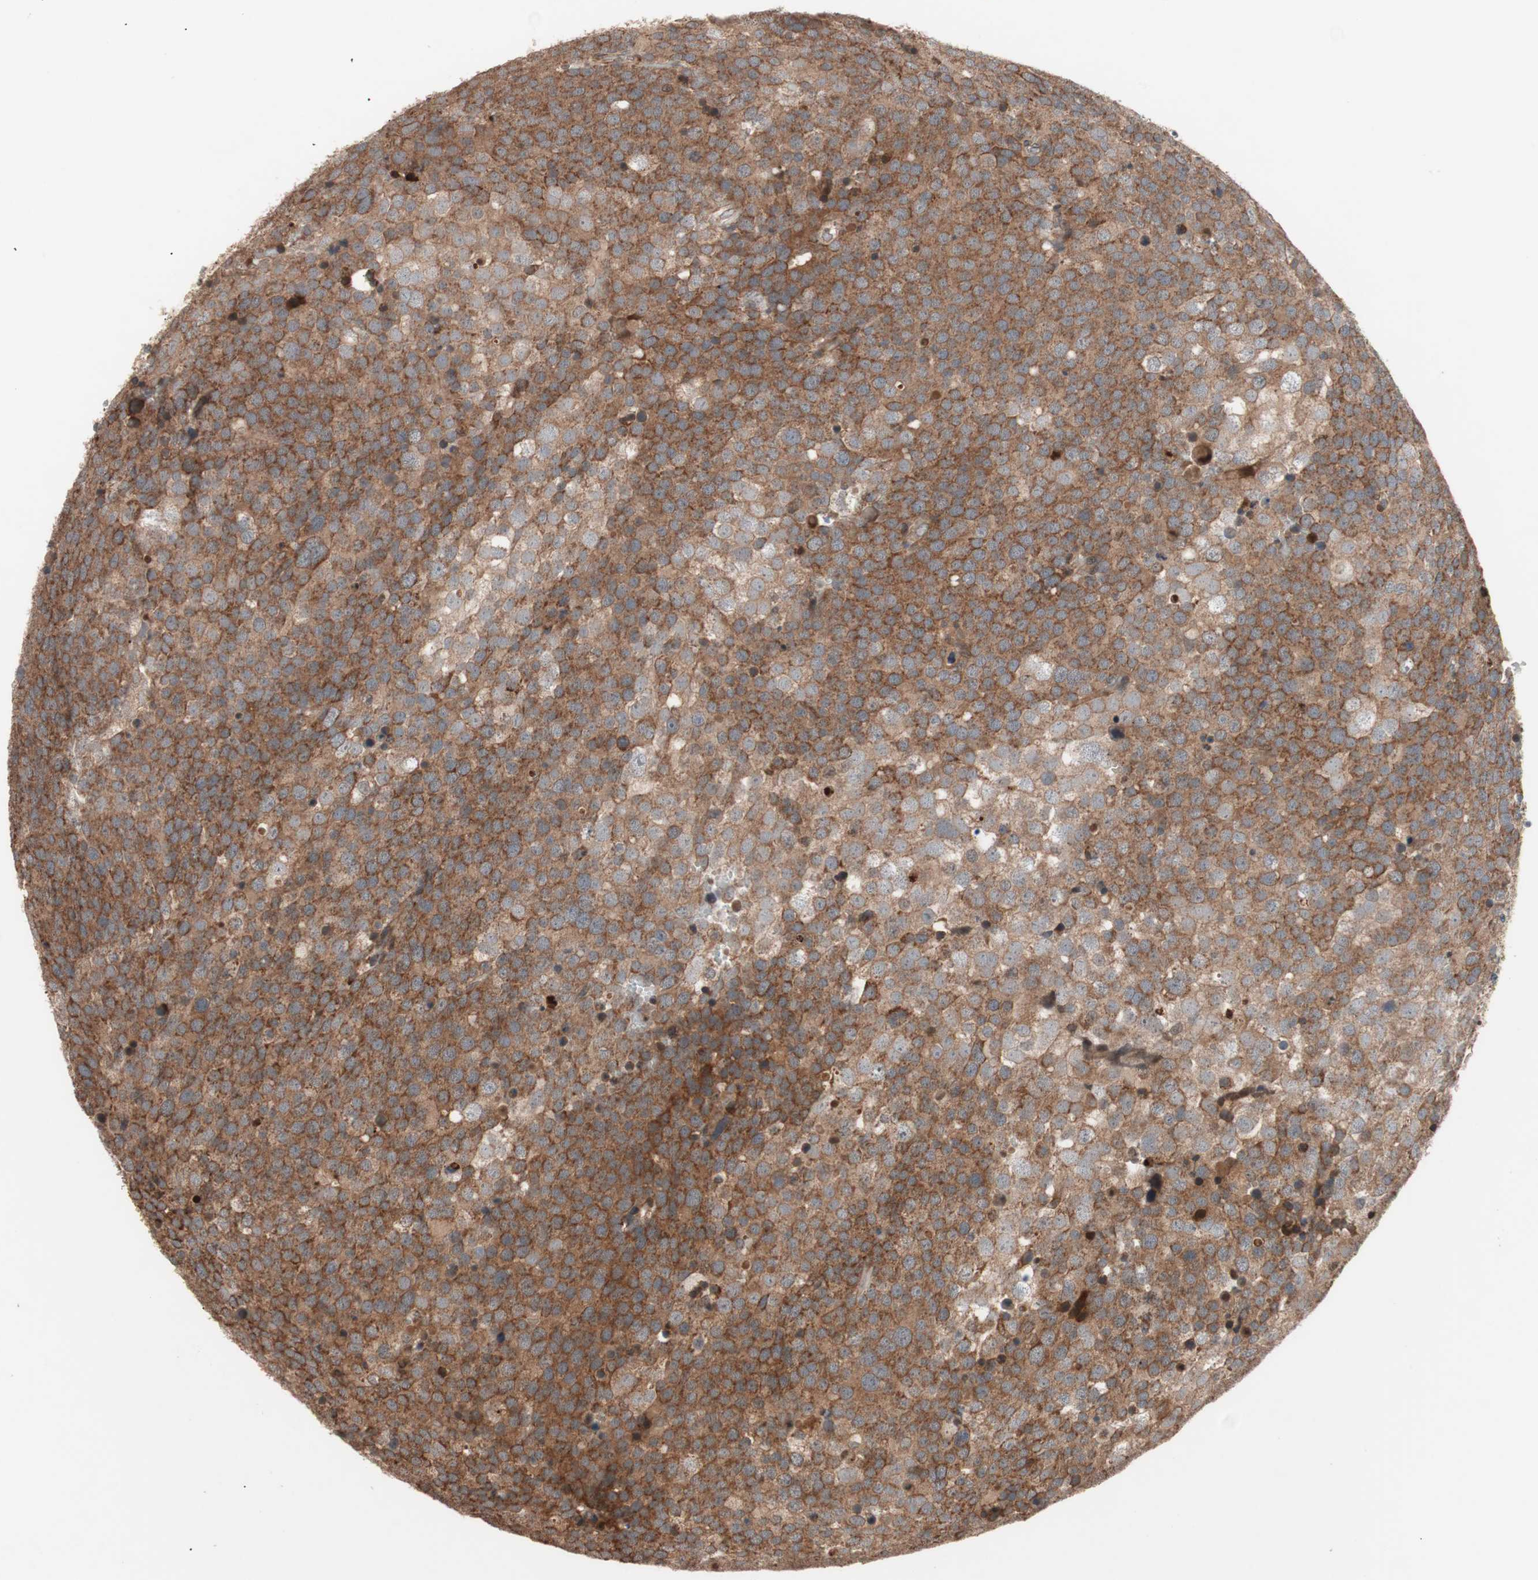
{"staining": {"intensity": "strong", "quantity": ">75%", "location": "cytoplasmic/membranous"}, "tissue": "testis cancer", "cell_type": "Tumor cells", "image_type": "cancer", "snomed": [{"axis": "morphology", "description": "Seminoma, NOS"}, {"axis": "topography", "description": "Testis"}], "caption": "Brown immunohistochemical staining in human testis cancer exhibits strong cytoplasmic/membranous positivity in about >75% of tumor cells. The staining was performed using DAB, with brown indicating positive protein expression. Nuclei are stained blue with hematoxylin.", "gene": "NF2", "patient": {"sex": "male", "age": 71}}